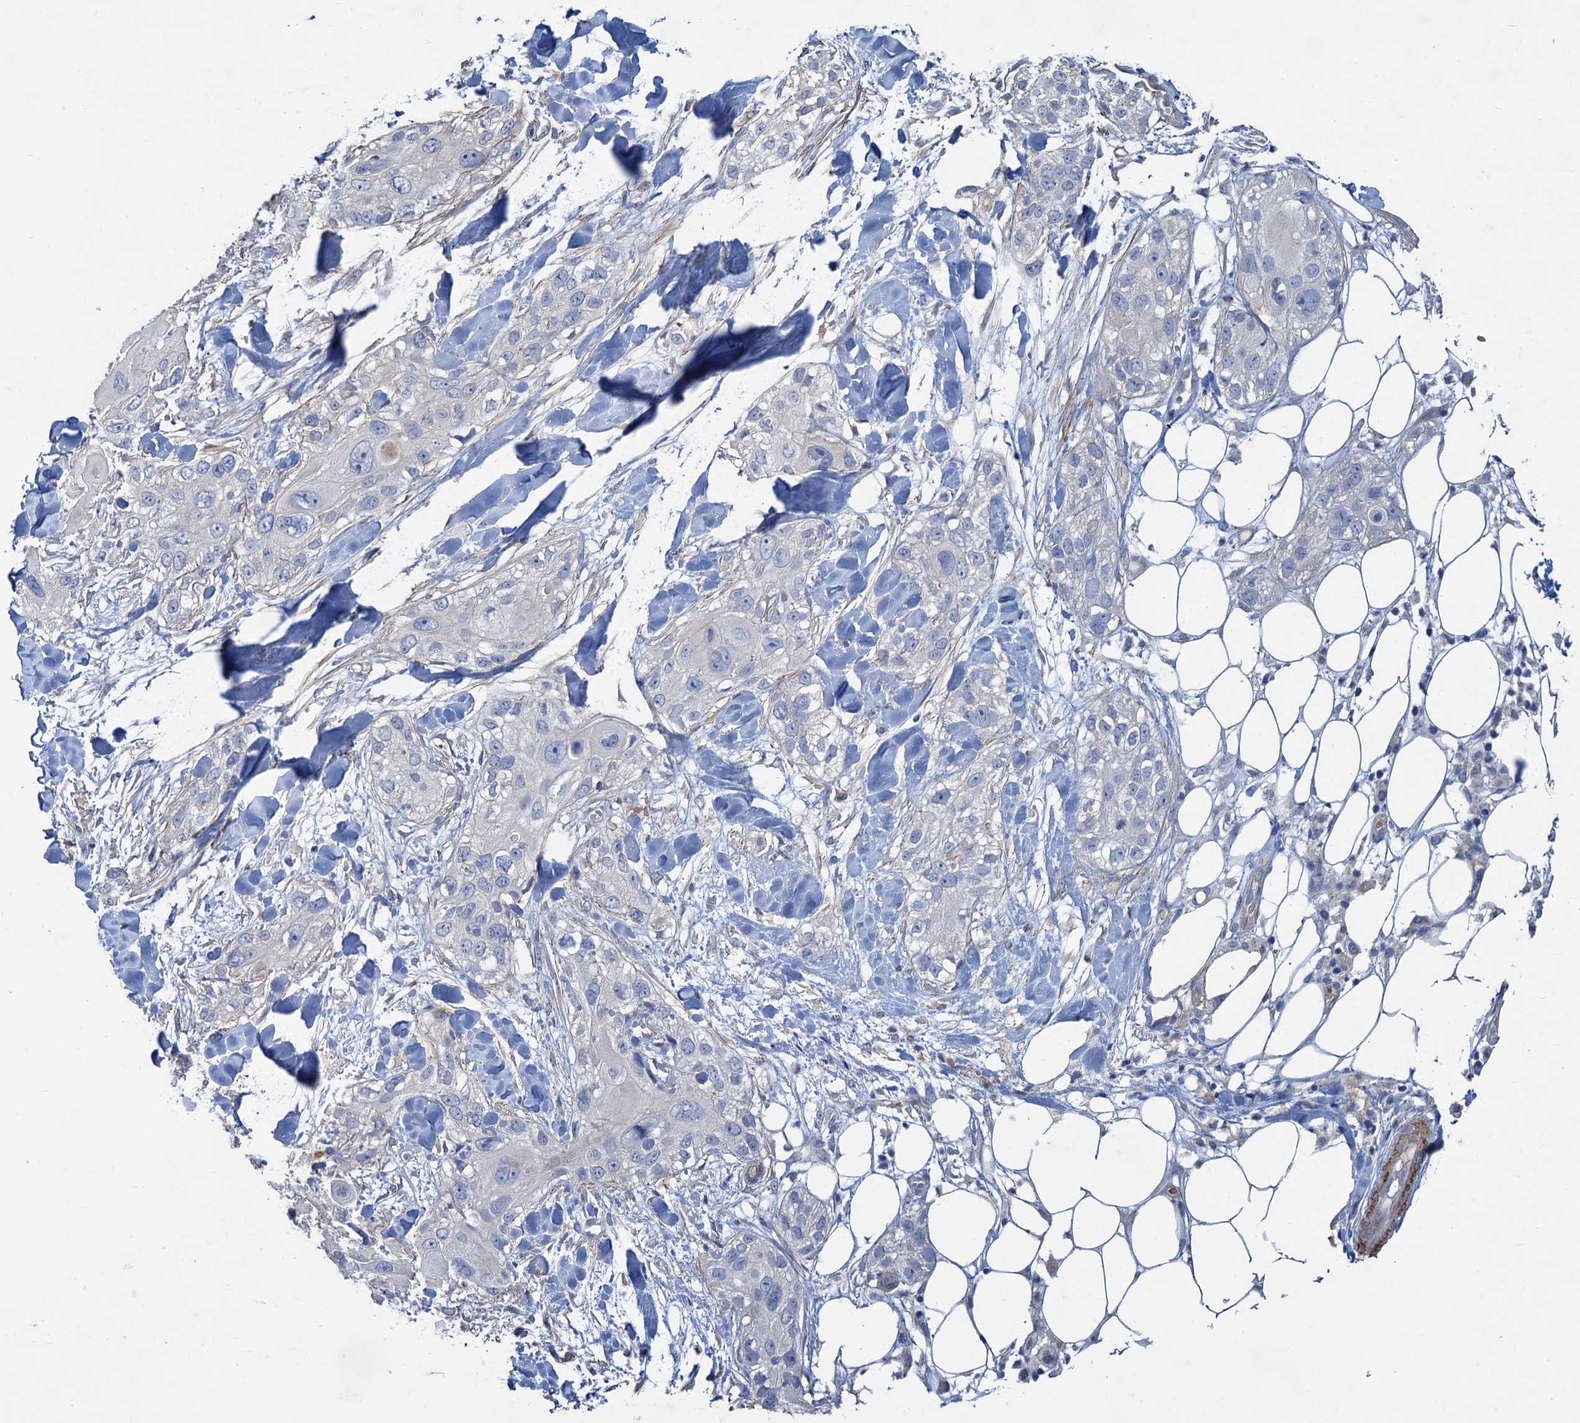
{"staining": {"intensity": "negative", "quantity": "none", "location": "none"}, "tissue": "skin cancer", "cell_type": "Tumor cells", "image_type": "cancer", "snomed": [{"axis": "morphology", "description": "Normal tissue, NOS"}, {"axis": "morphology", "description": "Squamous cell carcinoma, NOS"}, {"axis": "topography", "description": "Skin"}], "caption": "This is a photomicrograph of IHC staining of skin squamous cell carcinoma, which shows no staining in tumor cells. (DAB (3,3'-diaminobenzidine) IHC visualized using brightfield microscopy, high magnification).", "gene": "SMCO3", "patient": {"sex": "male", "age": 72}}